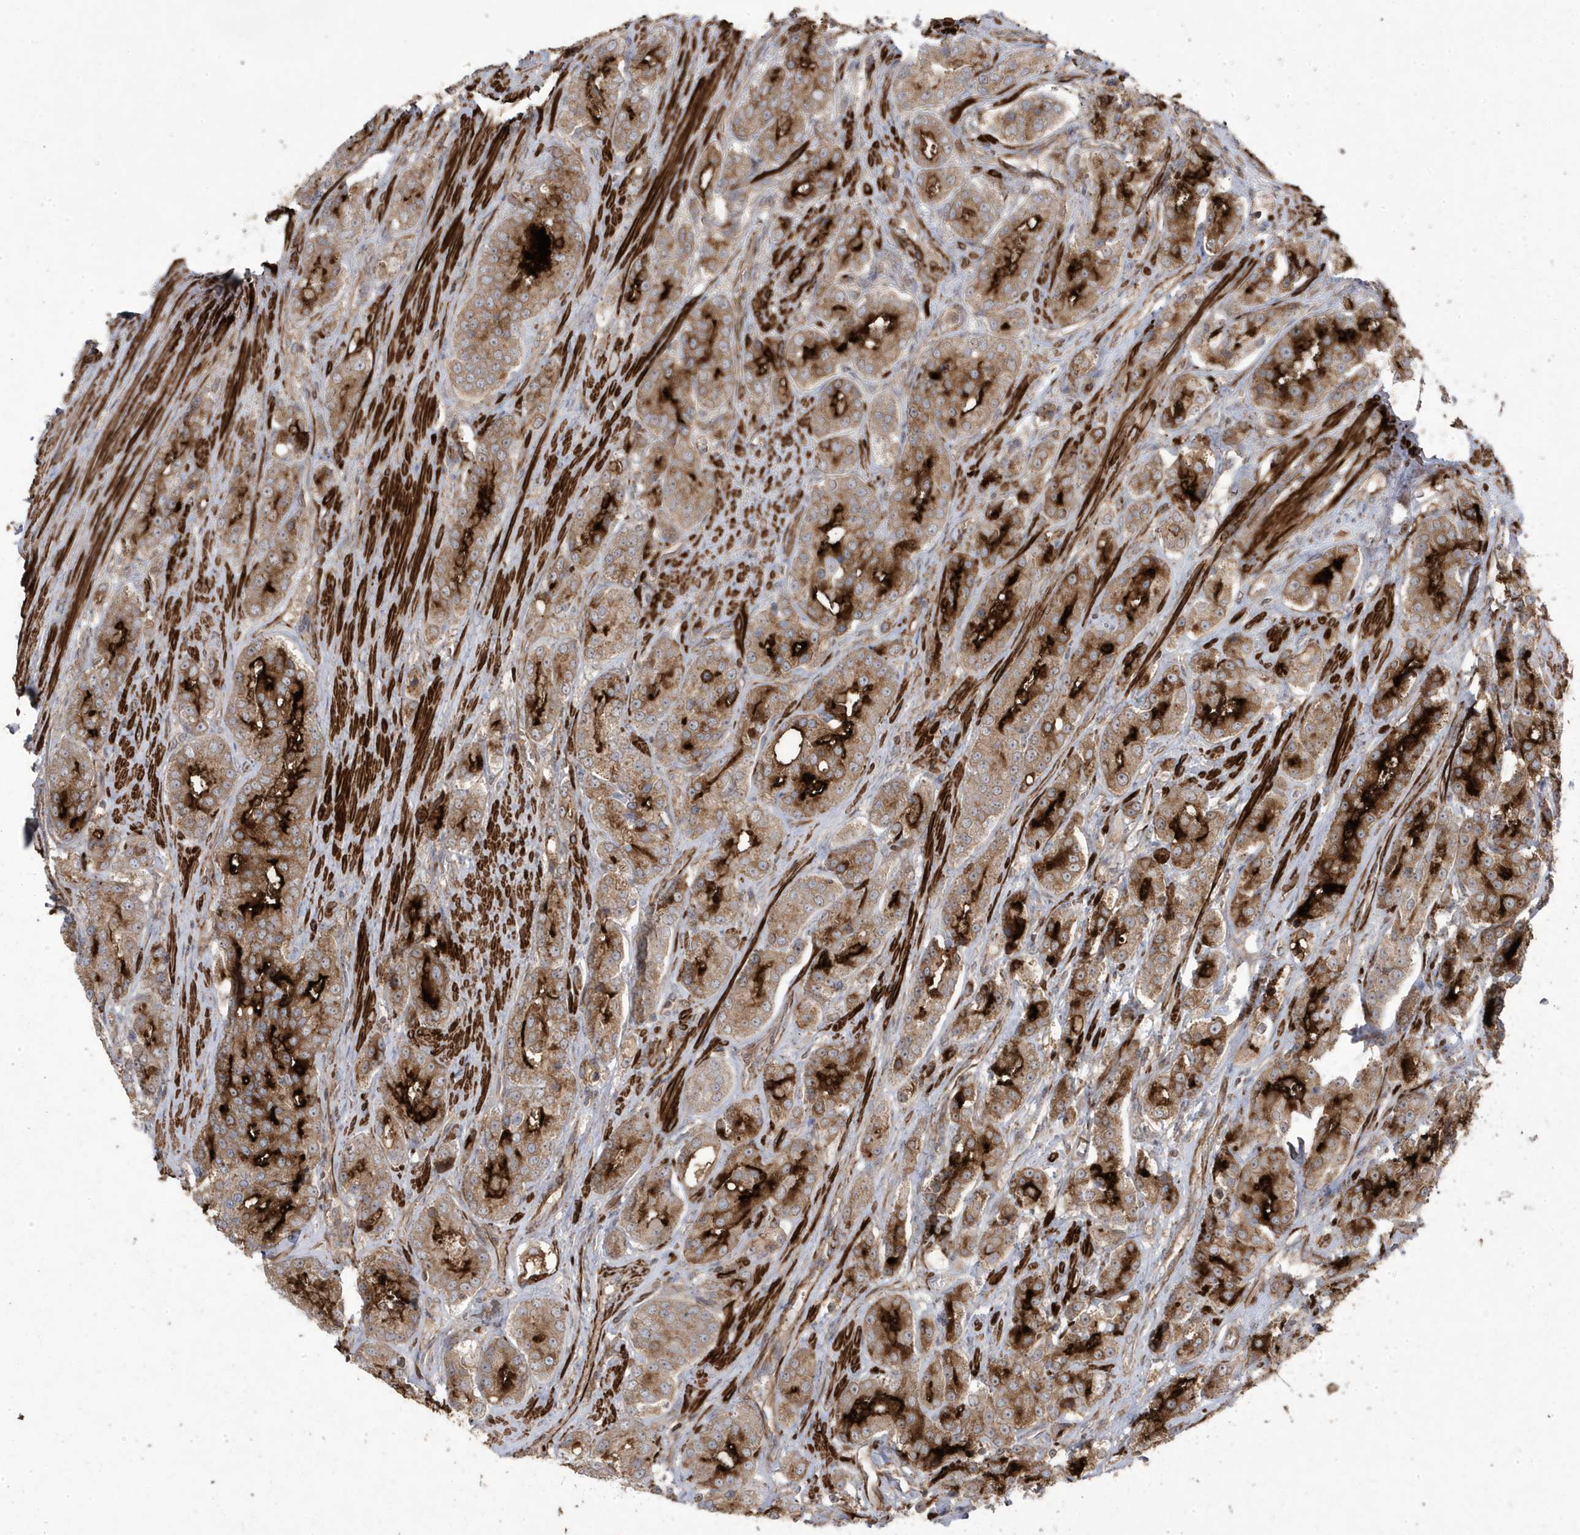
{"staining": {"intensity": "strong", "quantity": ">75%", "location": "cytoplasmic/membranous"}, "tissue": "prostate cancer", "cell_type": "Tumor cells", "image_type": "cancer", "snomed": [{"axis": "morphology", "description": "Adenocarcinoma, High grade"}, {"axis": "topography", "description": "Prostate"}], "caption": "Strong cytoplasmic/membranous positivity is identified in approximately >75% of tumor cells in prostate cancer. The staining was performed using DAB (3,3'-diaminobenzidine), with brown indicating positive protein expression. Nuclei are stained blue with hematoxylin.", "gene": "CETN3", "patient": {"sex": "male", "age": 60}}